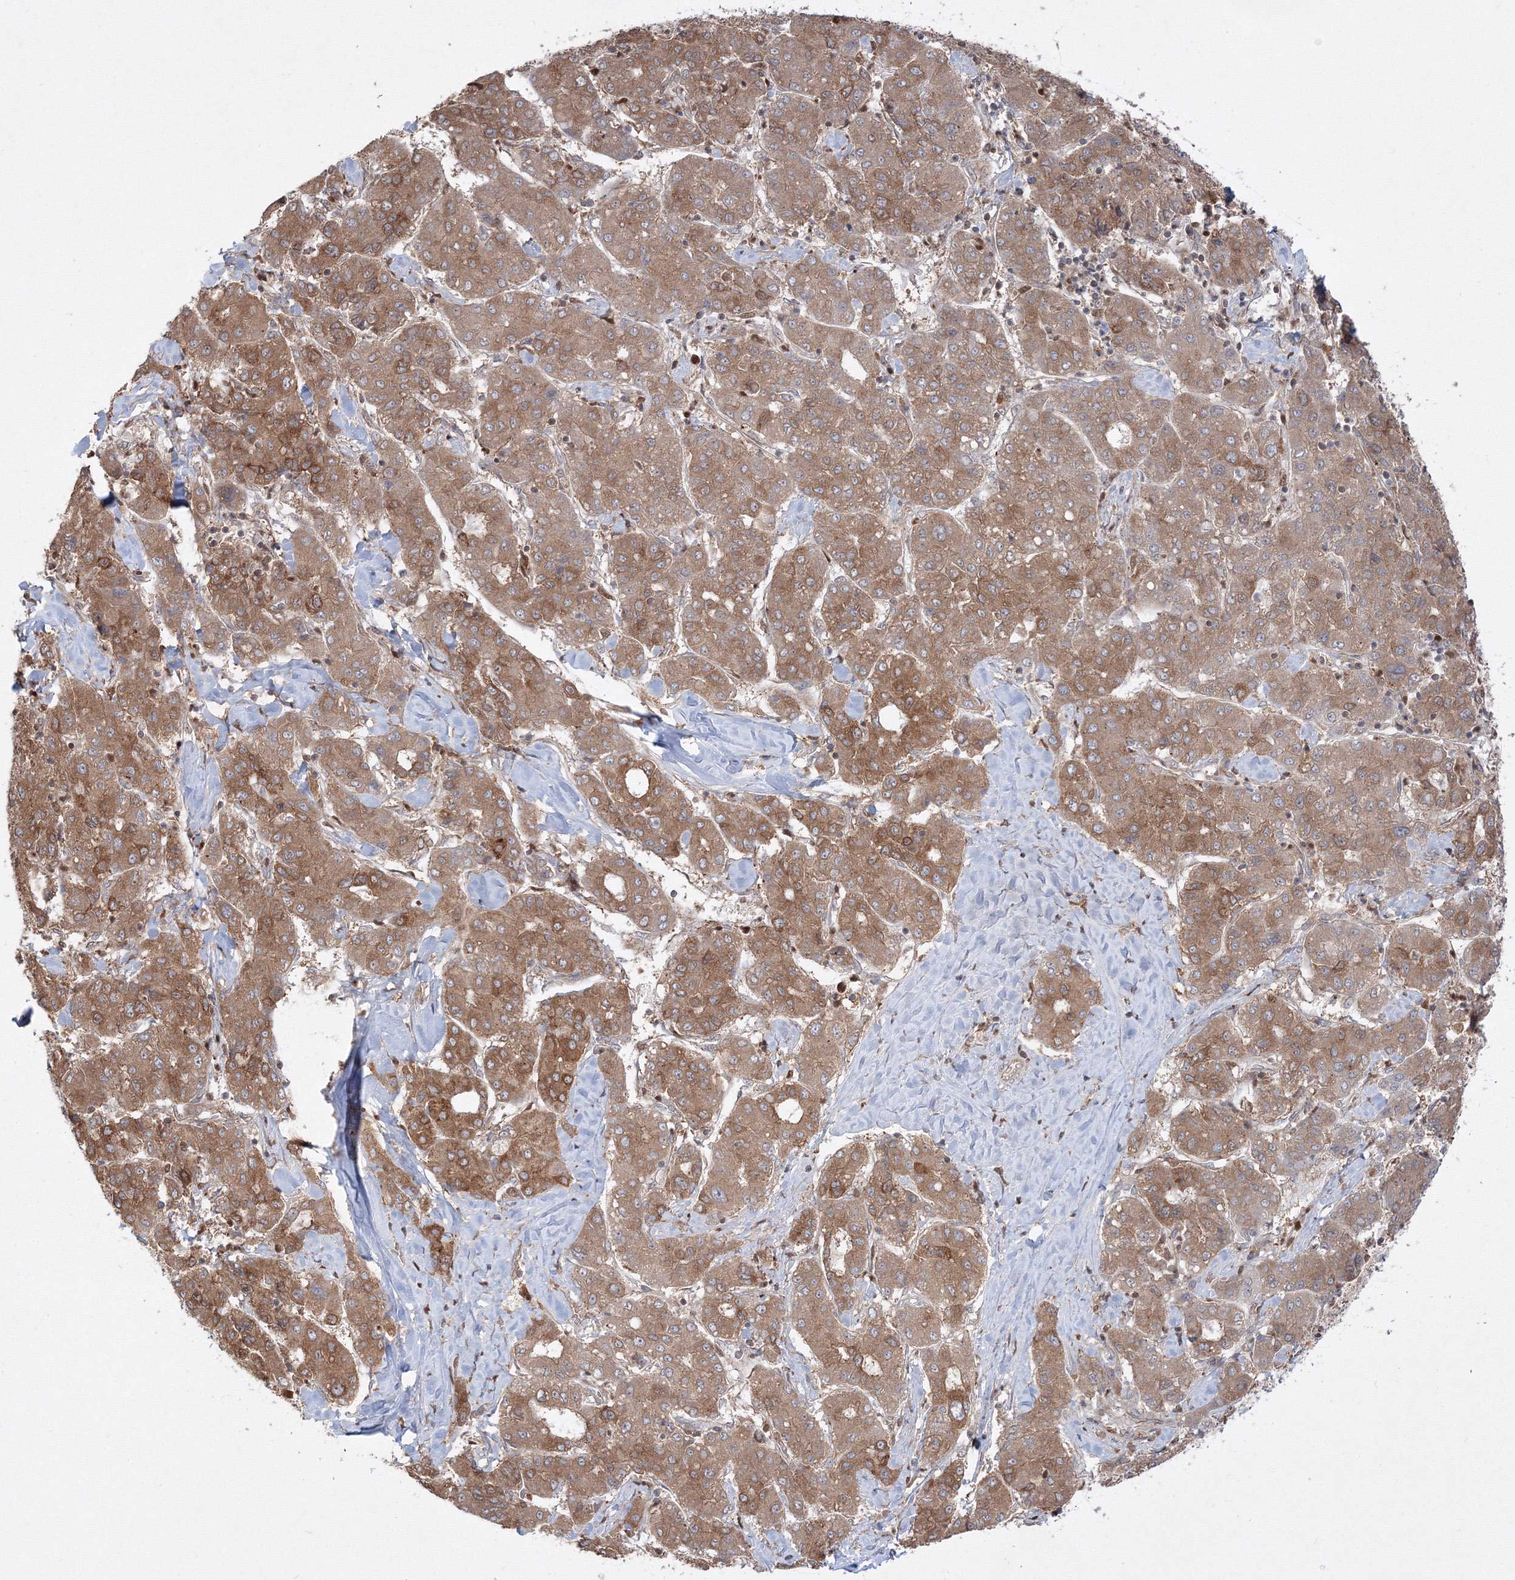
{"staining": {"intensity": "moderate", "quantity": ">75%", "location": "cytoplasmic/membranous"}, "tissue": "liver cancer", "cell_type": "Tumor cells", "image_type": "cancer", "snomed": [{"axis": "morphology", "description": "Carcinoma, Hepatocellular, NOS"}, {"axis": "topography", "description": "Liver"}], "caption": "About >75% of tumor cells in human liver hepatocellular carcinoma show moderate cytoplasmic/membranous protein positivity as visualized by brown immunohistochemical staining.", "gene": "TMEM50B", "patient": {"sex": "male", "age": 65}}